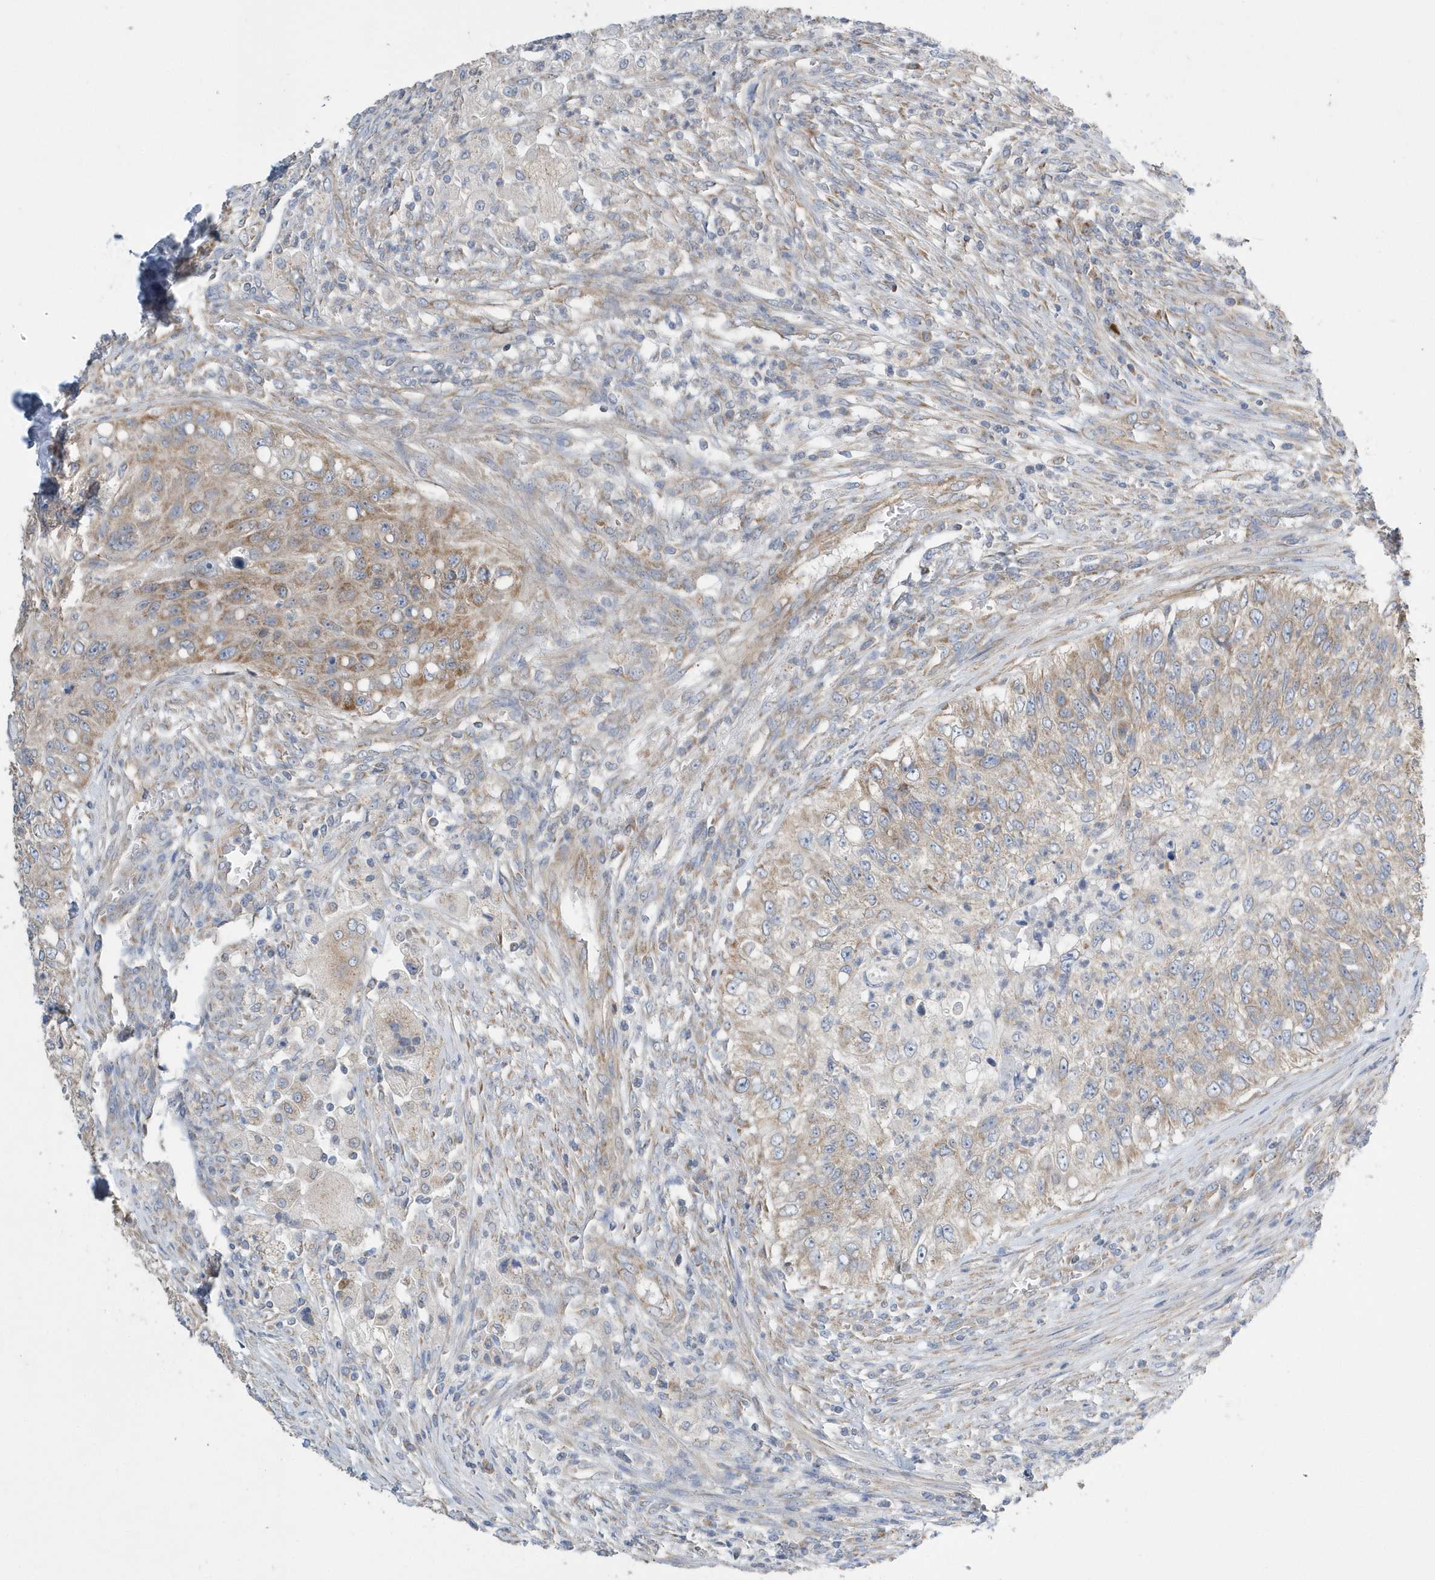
{"staining": {"intensity": "moderate", "quantity": "25%-75%", "location": "cytoplasmic/membranous"}, "tissue": "urothelial cancer", "cell_type": "Tumor cells", "image_type": "cancer", "snomed": [{"axis": "morphology", "description": "Urothelial carcinoma, High grade"}, {"axis": "topography", "description": "Urinary bladder"}], "caption": "Protein staining exhibits moderate cytoplasmic/membranous expression in approximately 25%-75% of tumor cells in urothelial cancer.", "gene": "SPATA5", "patient": {"sex": "female", "age": 60}}